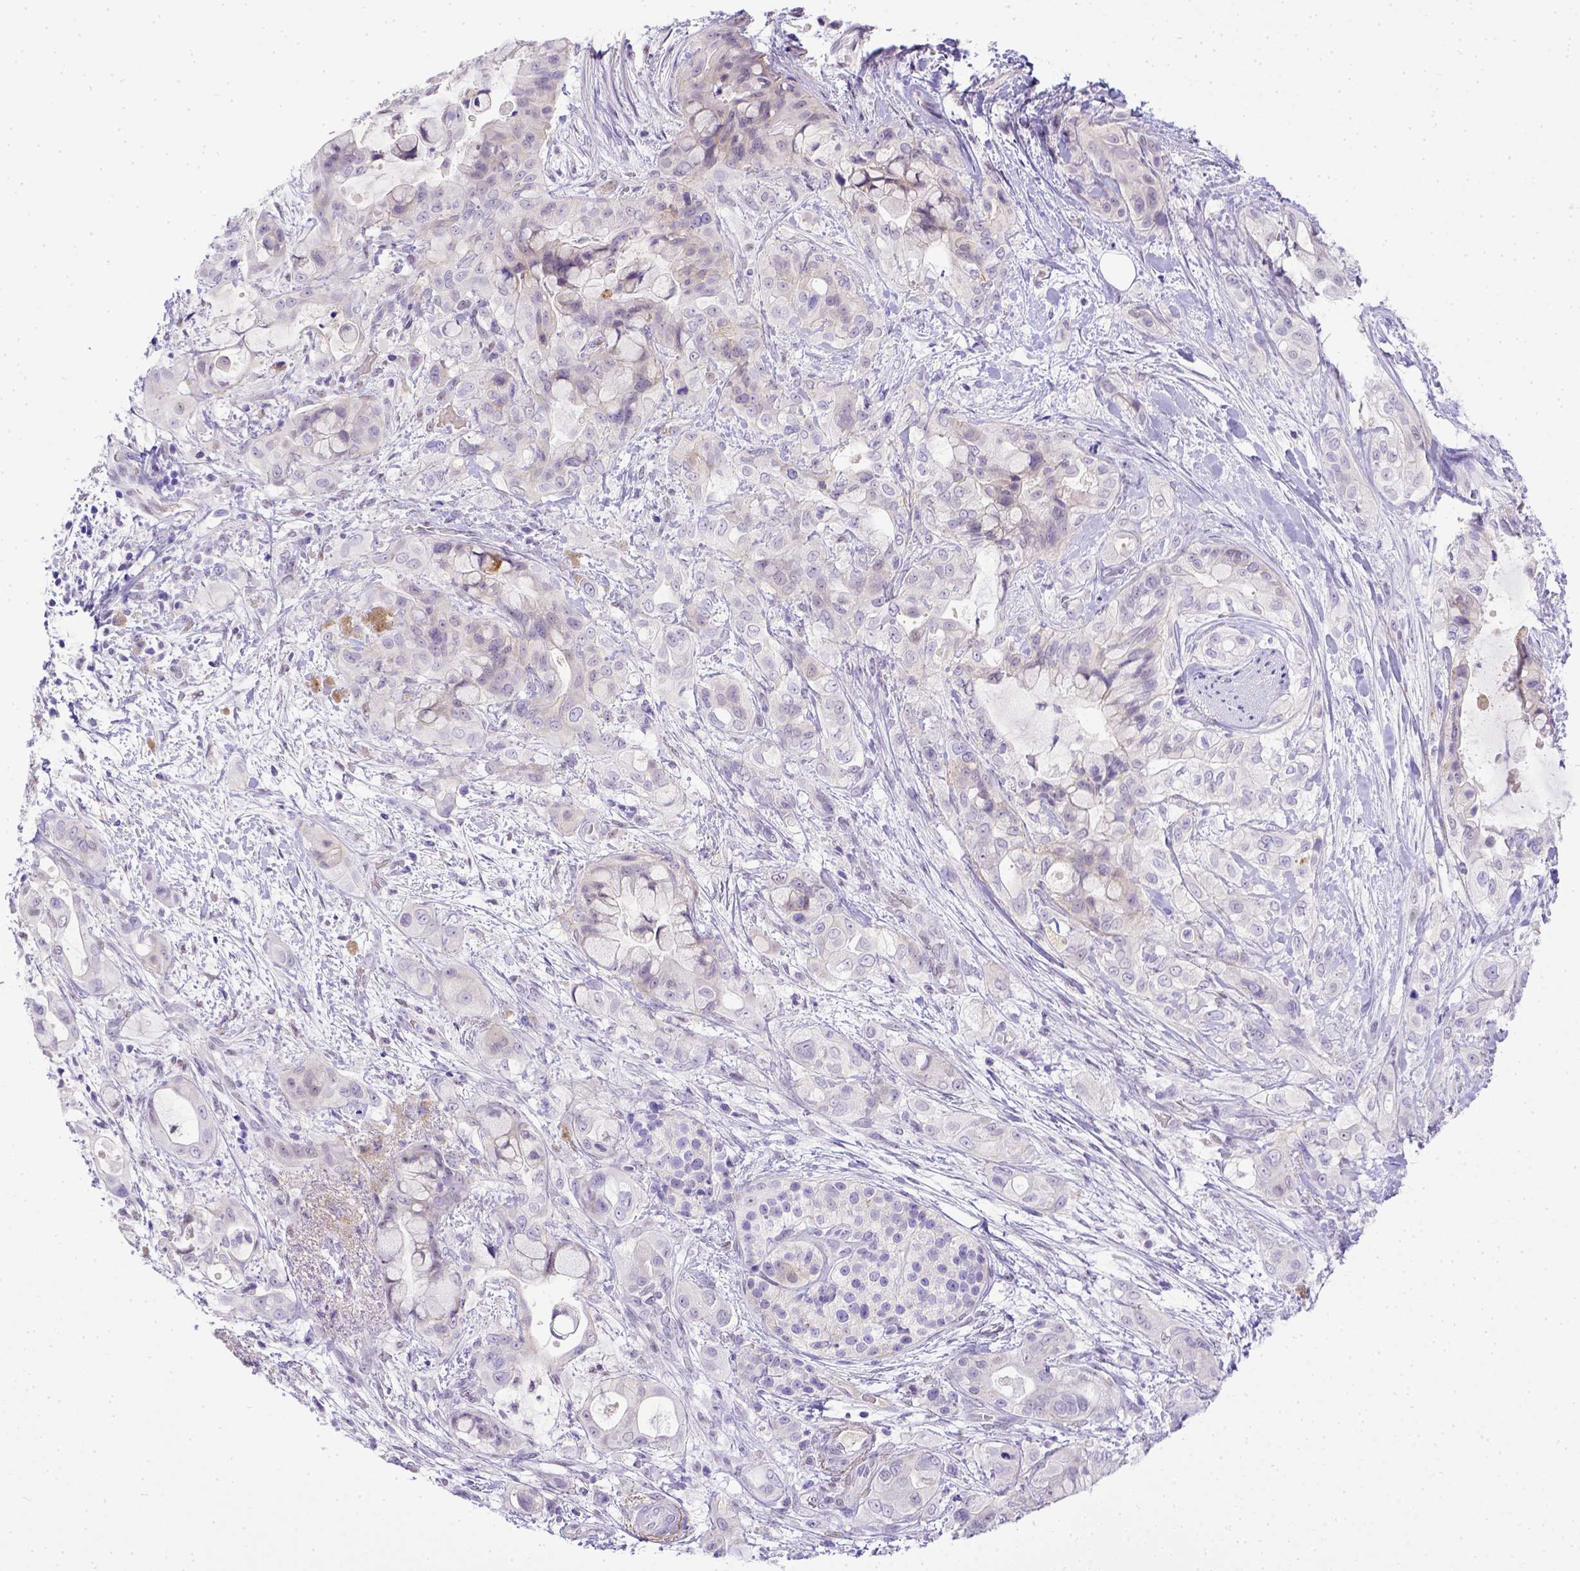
{"staining": {"intensity": "negative", "quantity": "none", "location": "none"}, "tissue": "pancreatic cancer", "cell_type": "Tumor cells", "image_type": "cancer", "snomed": [{"axis": "morphology", "description": "Adenocarcinoma, NOS"}, {"axis": "topography", "description": "Pancreas"}], "caption": "This is an immunohistochemistry histopathology image of pancreatic cancer (adenocarcinoma). There is no expression in tumor cells.", "gene": "BTN1A1", "patient": {"sex": "male", "age": 71}}